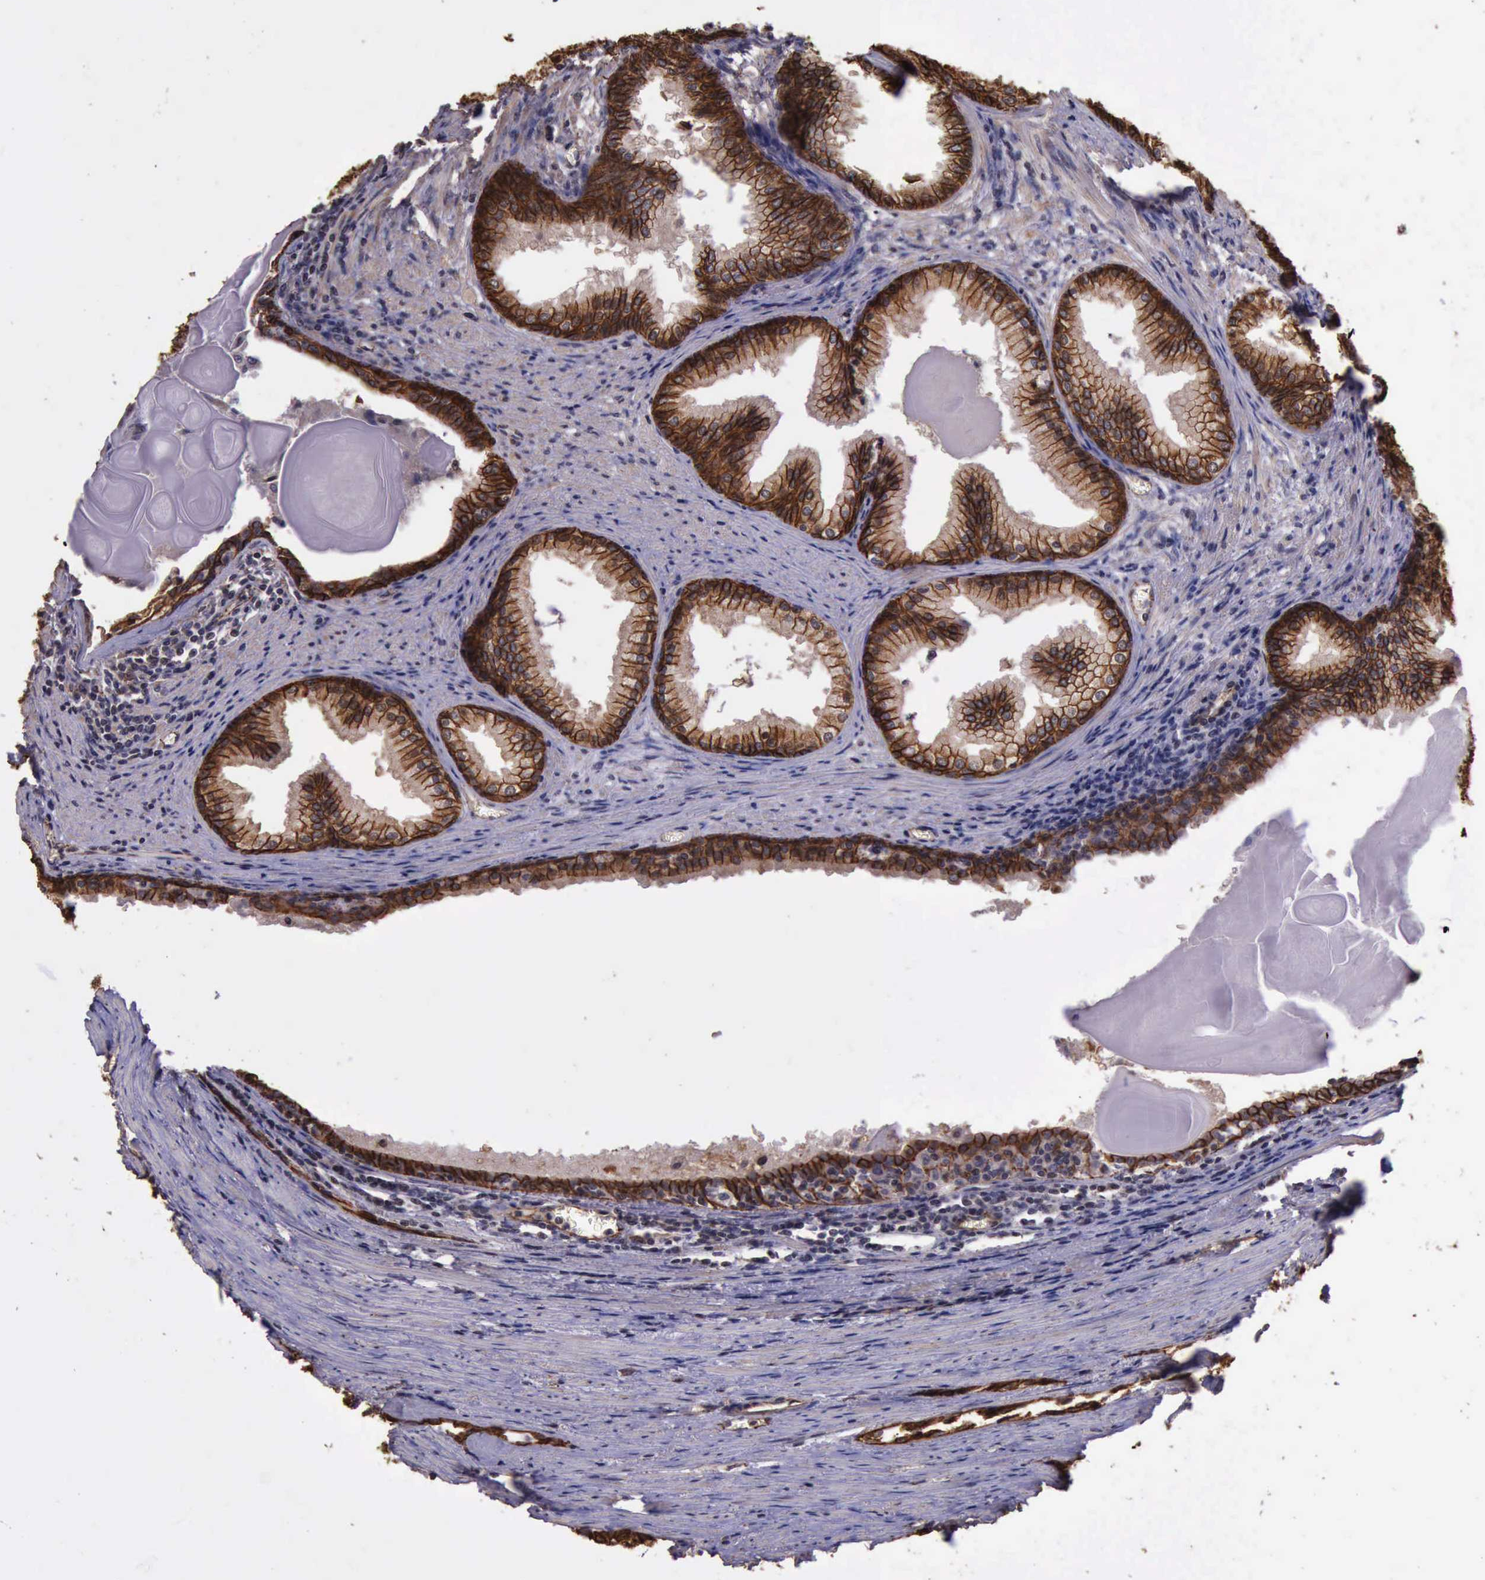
{"staining": {"intensity": "strong", "quantity": ">75%", "location": "cytoplasmic/membranous"}, "tissue": "prostate cancer", "cell_type": "Tumor cells", "image_type": "cancer", "snomed": [{"axis": "morphology", "description": "Adenocarcinoma, Medium grade"}, {"axis": "topography", "description": "Prostate"}], "caption": "Immunohistochemical staining of human prostate cancer reveals high levels of strong cytoplasmic/membranous staining in about >75% of tumor cells. (Stains: DAB (3,3'-diaminobenzidine) in brown, nuclei in blue, Microscopy: brightfield microscopy at high magnification).", "gene": "CTNNB1", "patient": {"sex": "male", "age": 79}}